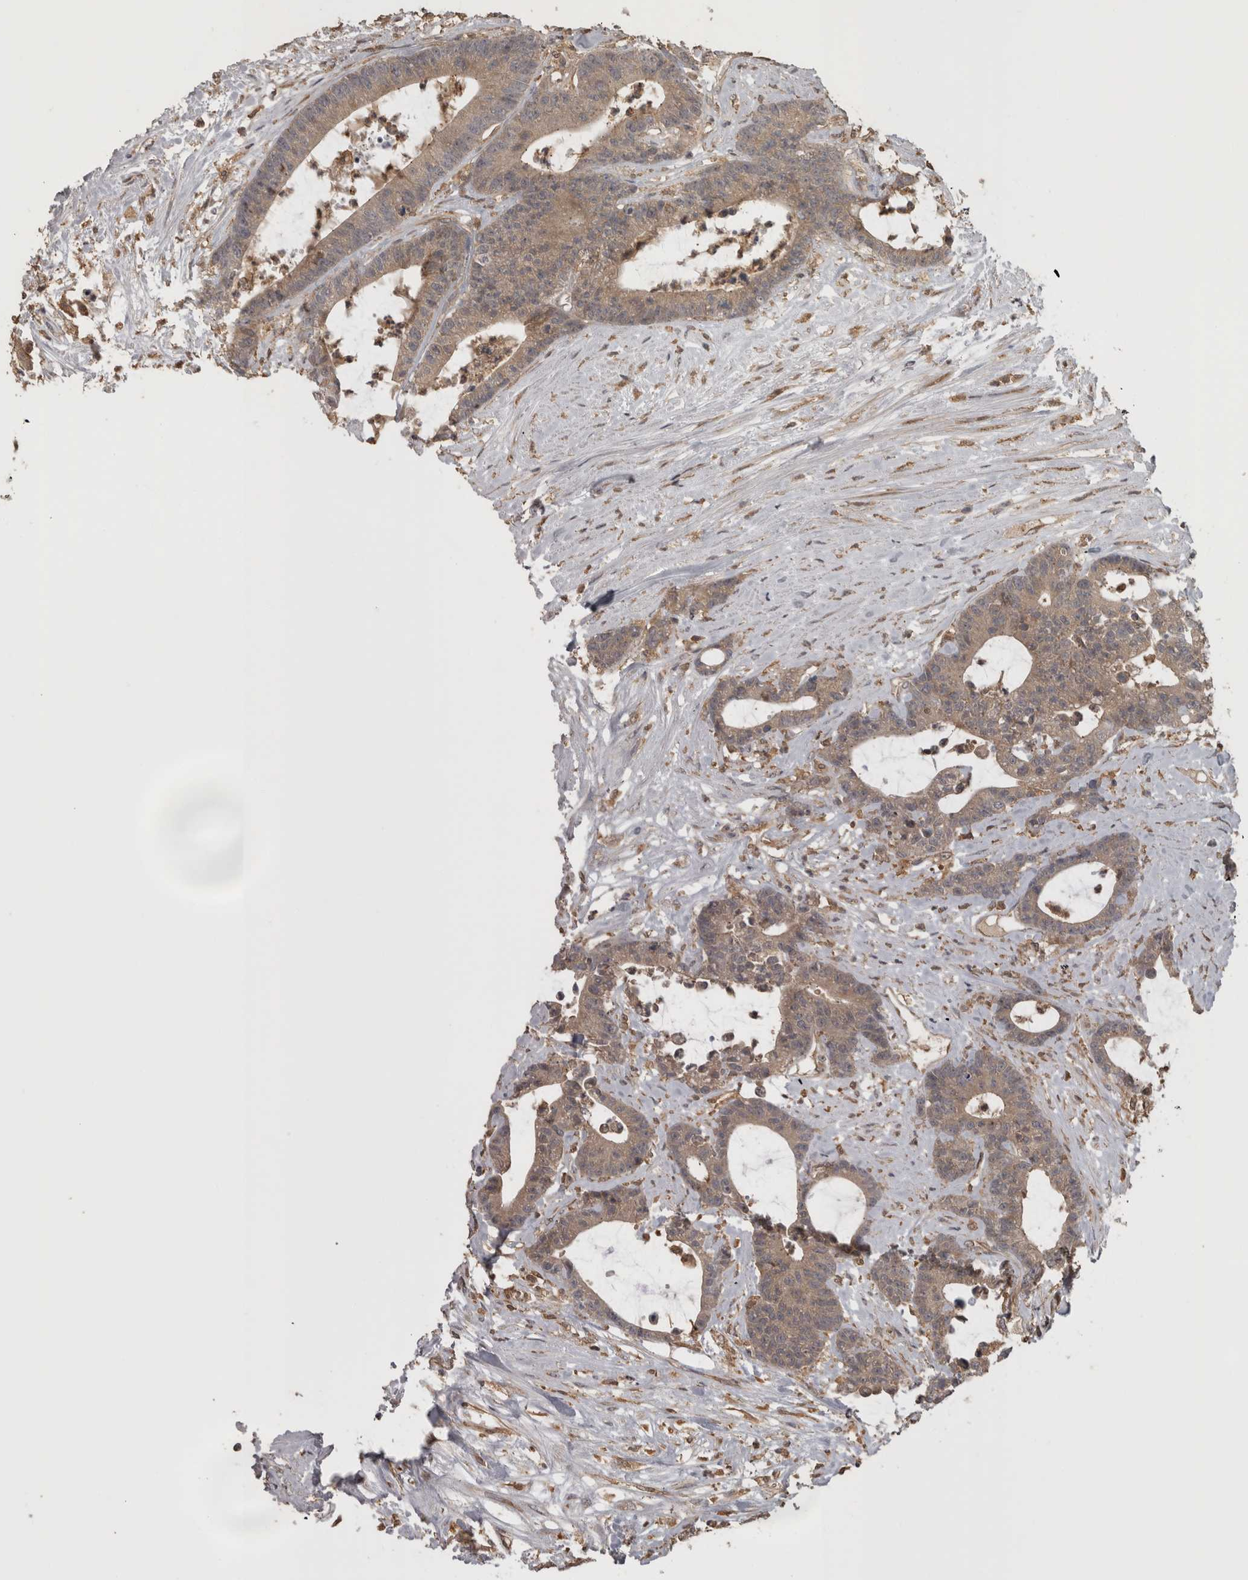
{"staining": {"intensity": "weak", "quantity": ">75%", "location": "cytoplasmic/membranous"}, "tissue": "colorectal cancer", "cell_type": "Tumor cells", "image_type": "cancer", "snomed": [{"axis": "morphology", "description": "Adenocarcinoma, NOS"}, {"axis": "topography", "description": "Colon"}], "caption": "Immunohistochemical staining of adenocarcinoma (colorectal) demonstrates low levels of weak cytoplasmic/membranous protein staining in approximately >75% of tumor cells. The staining was performed using DAB, with brown indicating positive protein expression. Nuclei are stained blue with hematoxylin.", "gene": "MICU3", "patient": {"sex": "female", "age": 84}}